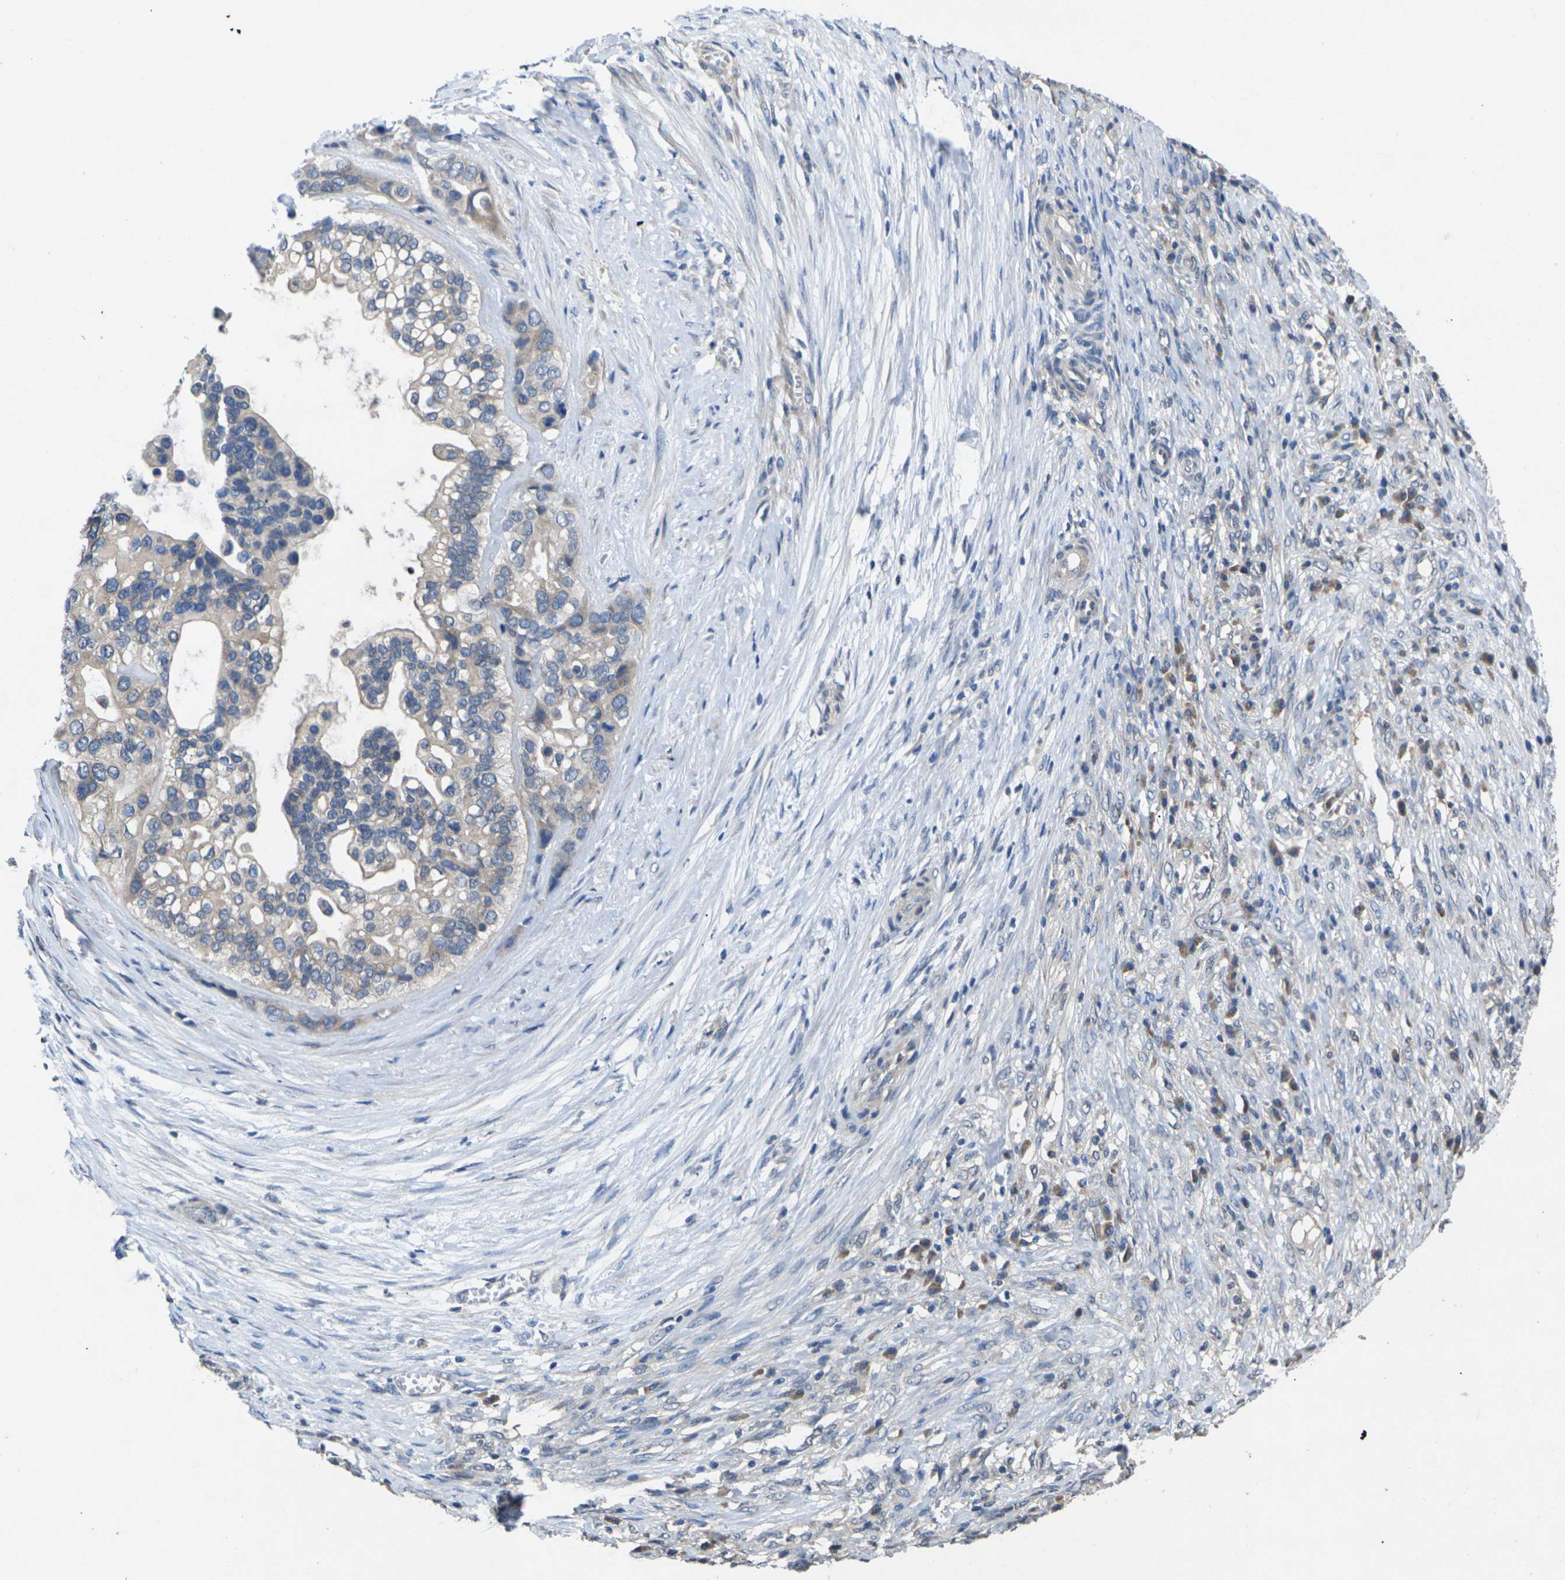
{"staining": {"intensity": "weak", "quantity": "<25%", "location": "cytoplasmic/membranous"}, "tissue": "ovarian cancer", "cell_type": "Tumor cells", "image_type": "cancer", "snomed": [{"axis": "morphology", "description": "Cystadenocarcinoma, mucinous, NOS"}, {"axis": "topography", "description": "Ovary"}], "caption": "The immunohistochemistry image has no significant positivity in tumor cells of mucinous cystadenocarcinoma (ovarian) tissue. (IHC, brightfield microscopy, high magnification).", "gene": "SLC2A2", "patient": {"sex": "female", "age": 80}}